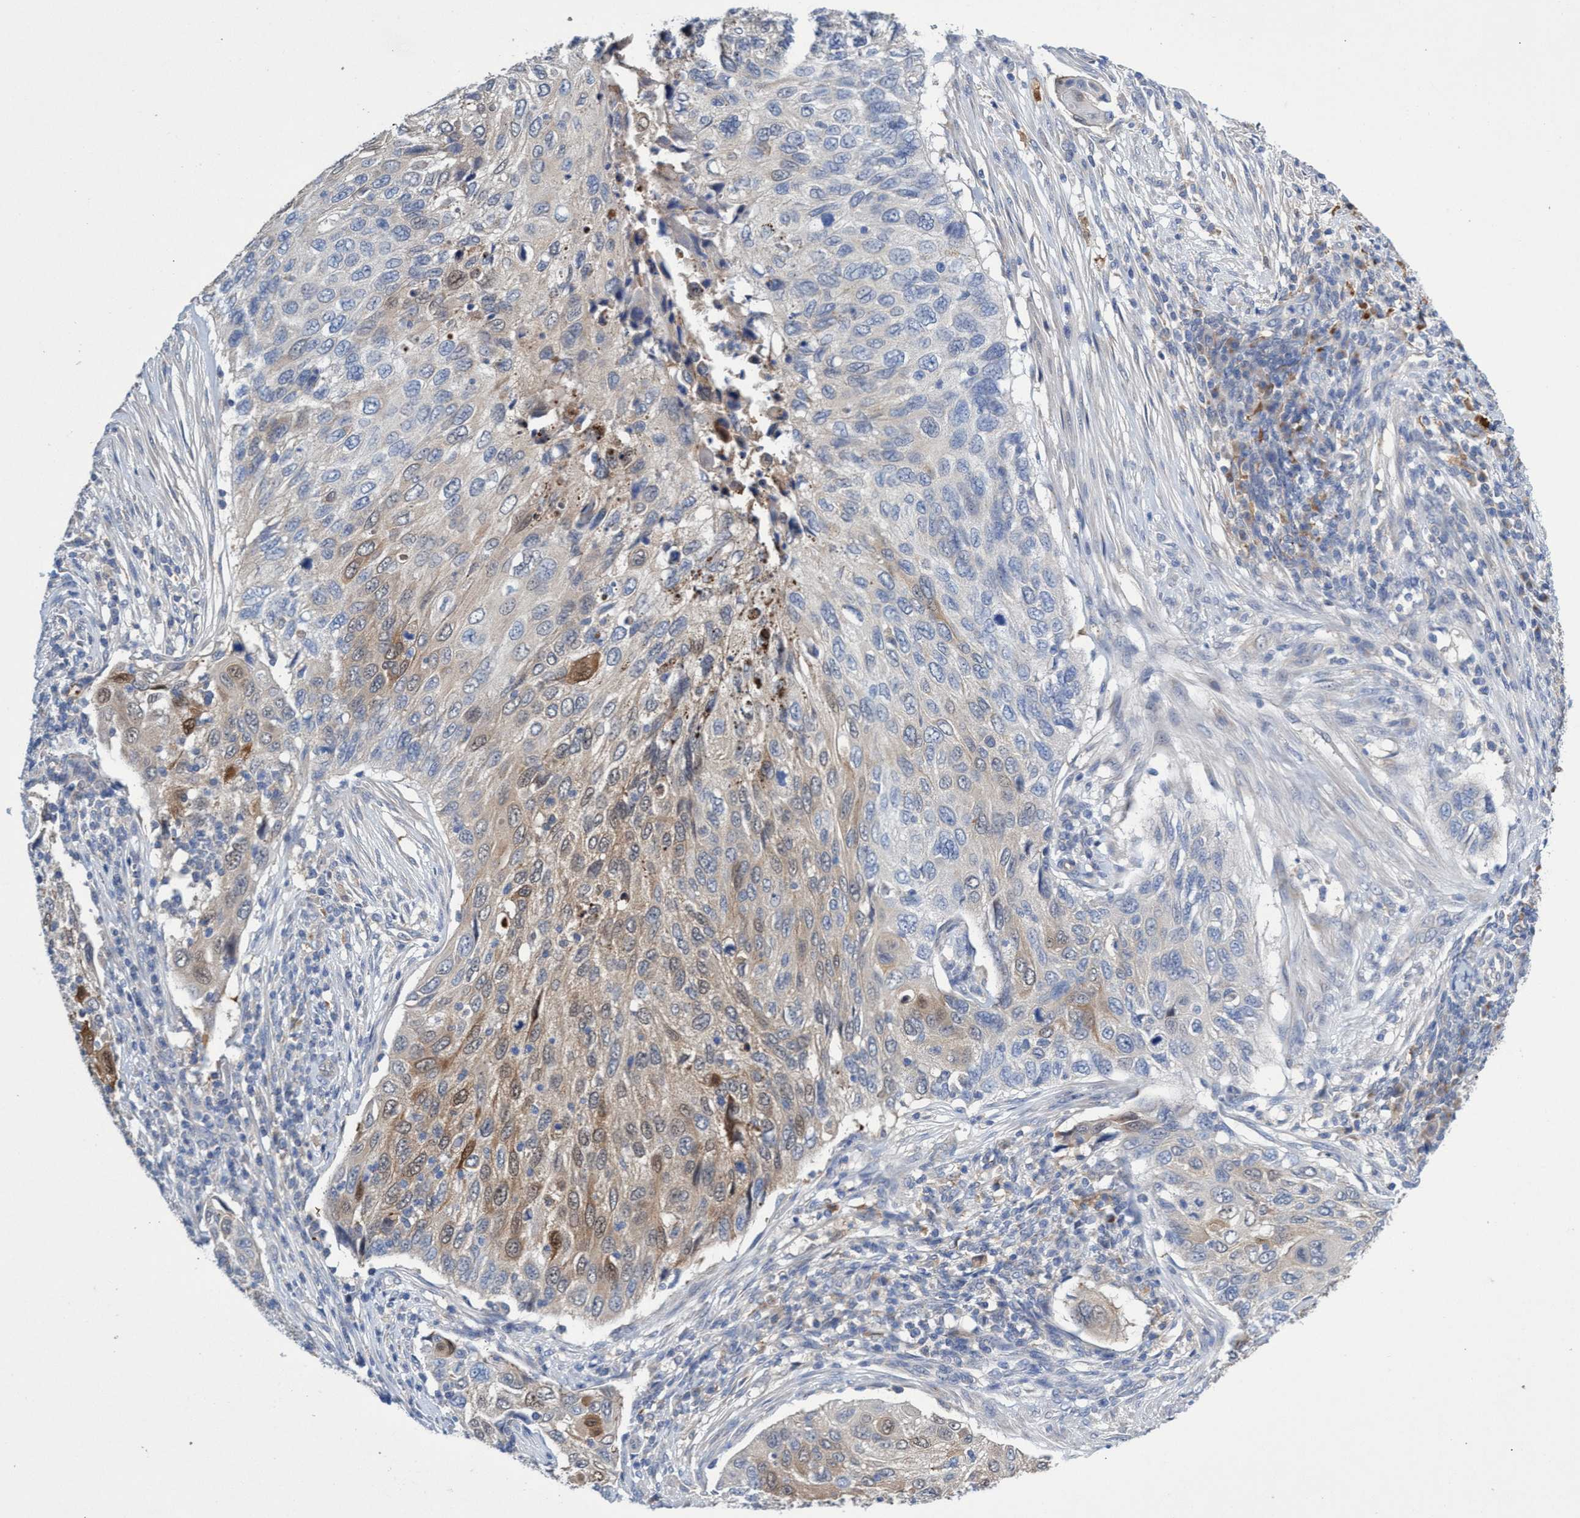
{"staining": {"intensity": "weak", "quantity": "25%-75%", "location": "cytoplasmic/membranous"}, "tissue": "cervical cancer", "cell_type": "Tumor cells", "image_type": "cancer", "snomed": [{"axis": "morphology", "description": "Squamous cell carcinoma, NOS"}, {"axis": "topography", "description": "Cervix"}], "caption": "Immunohistochemical staining of cervical cancer (squamous cell carcinoma) exhibits weak cytoplasmic/membranous protein expression in about 25%-75% of tumor cells.", "gene": "SVEP1", "patient": {"sex": "female", "age": 70}}